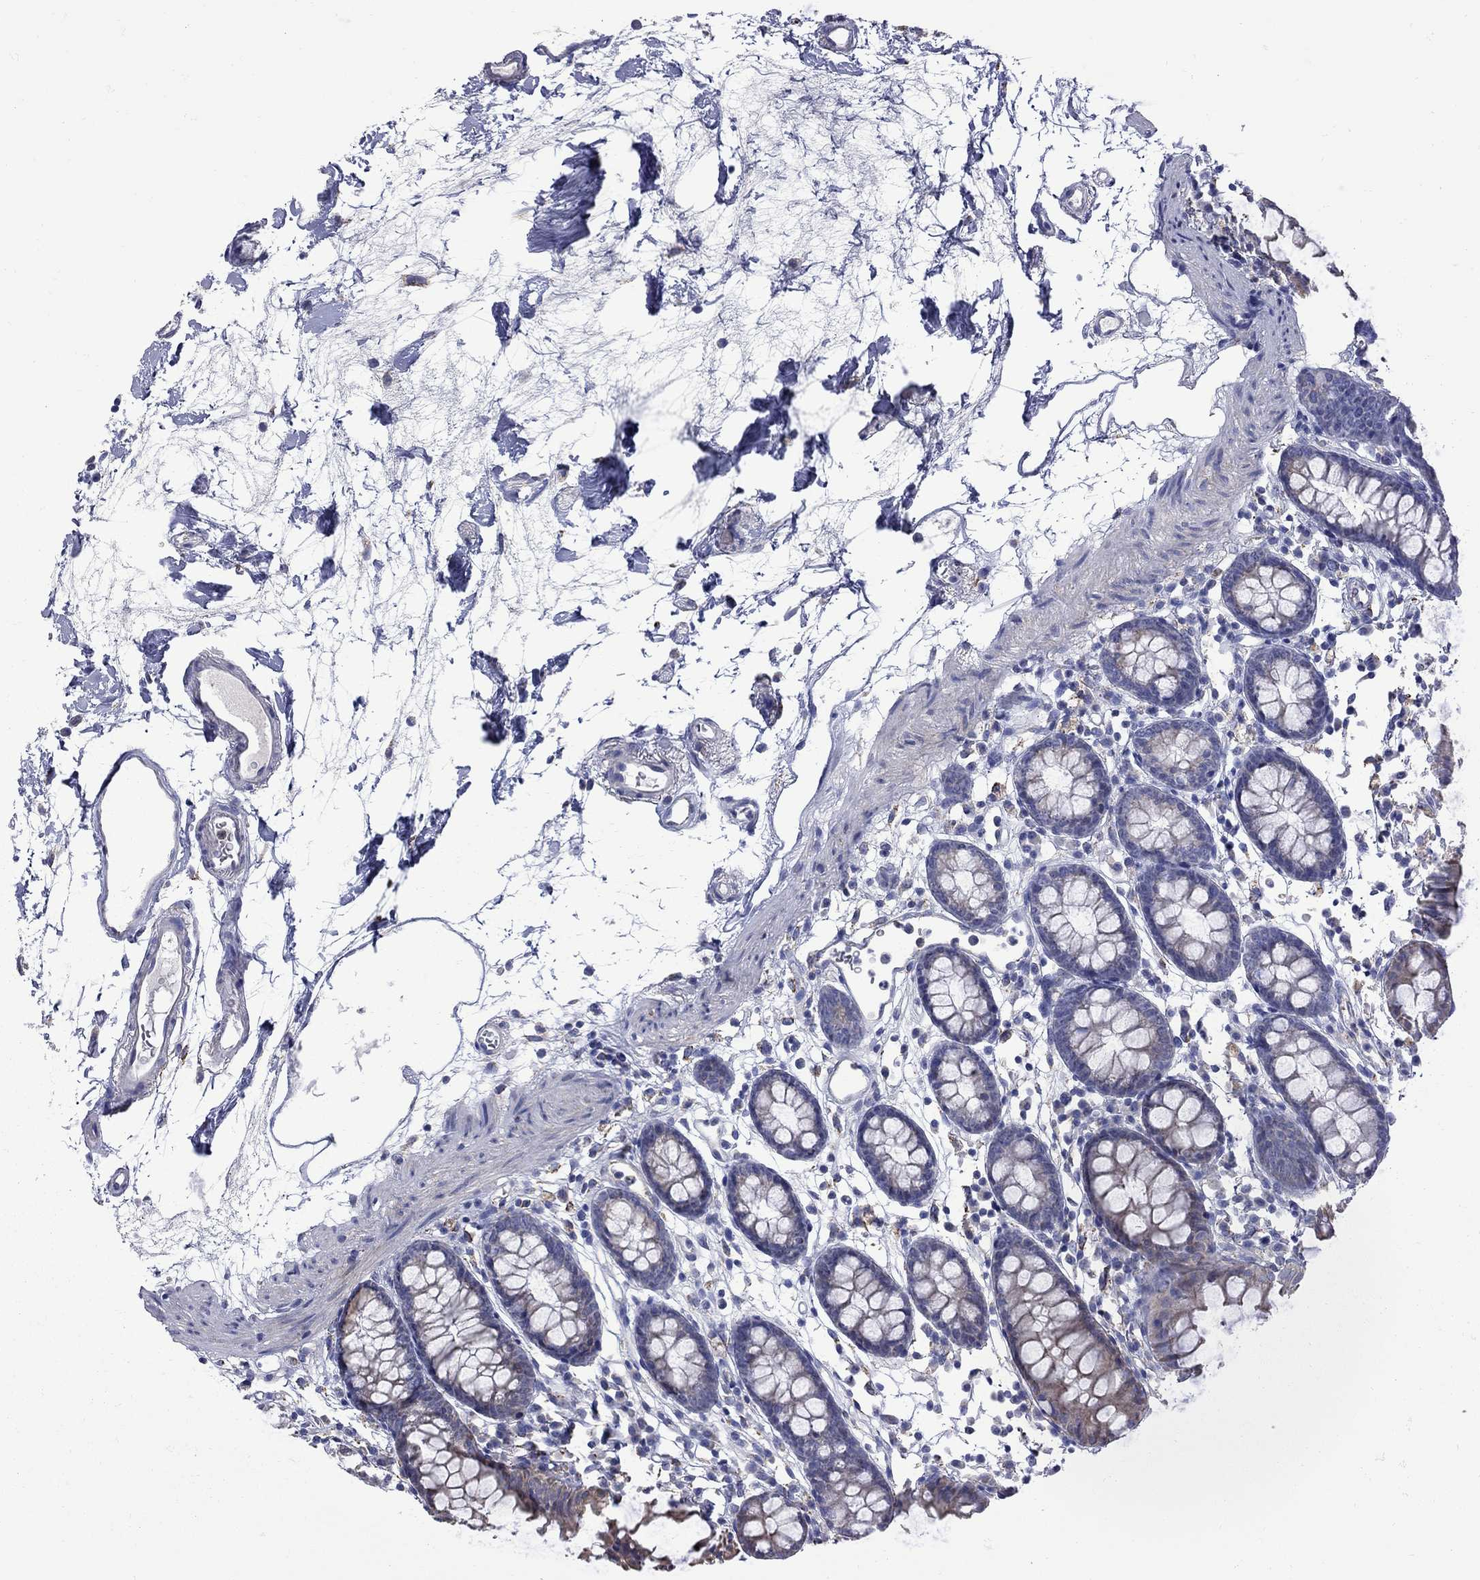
{"staining": {"intensity": "negative", "quantity": "none", "location": "none"}, "tissue": "colon", "cell_type": "Endothelial cells", "image_type": "normal", "snomed": [{"axis": "morphology", "description": "Normal tissue, NOS"}, {"axis": "topography", "description": "Colon"}], "caption": "Protein analysis of benign colon reveals no significant expression in endothelial cells. Nuclei are stained in blue.", "gene": "SESTD1", "patient": {"sex": "female", "age": 84}}